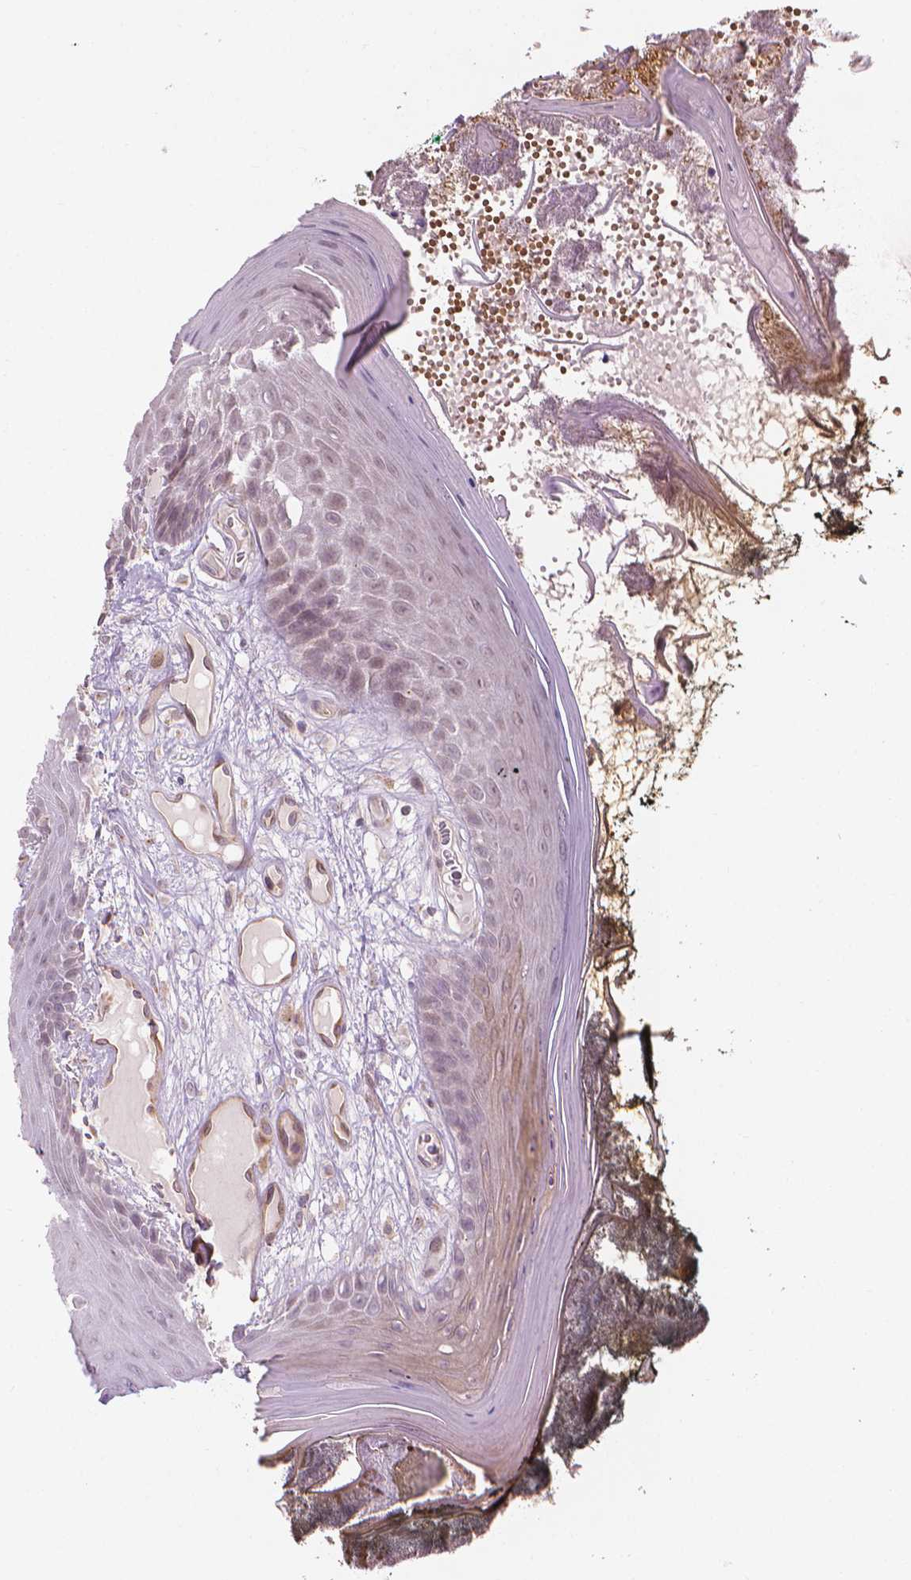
{"staining": {"intensity": "weak", "quantity": "<25%", "location": "nuclear"}, "tissue": "oral mucosa", "cell_type": "Squamous epithelial cells", "image_type": "normal", "snomed": [{"axis": "morphology", "description": "Normal tissue, NOS"}, {"axis": "topography", "description": "Oral tissue"}], "caption": "Immunohistochemical staining of normal human oral mucosa reveals no significant staining in squamous epithelial cells.", "gene": "IFFO1", "patient": {"sex": "male", "age": 9}}